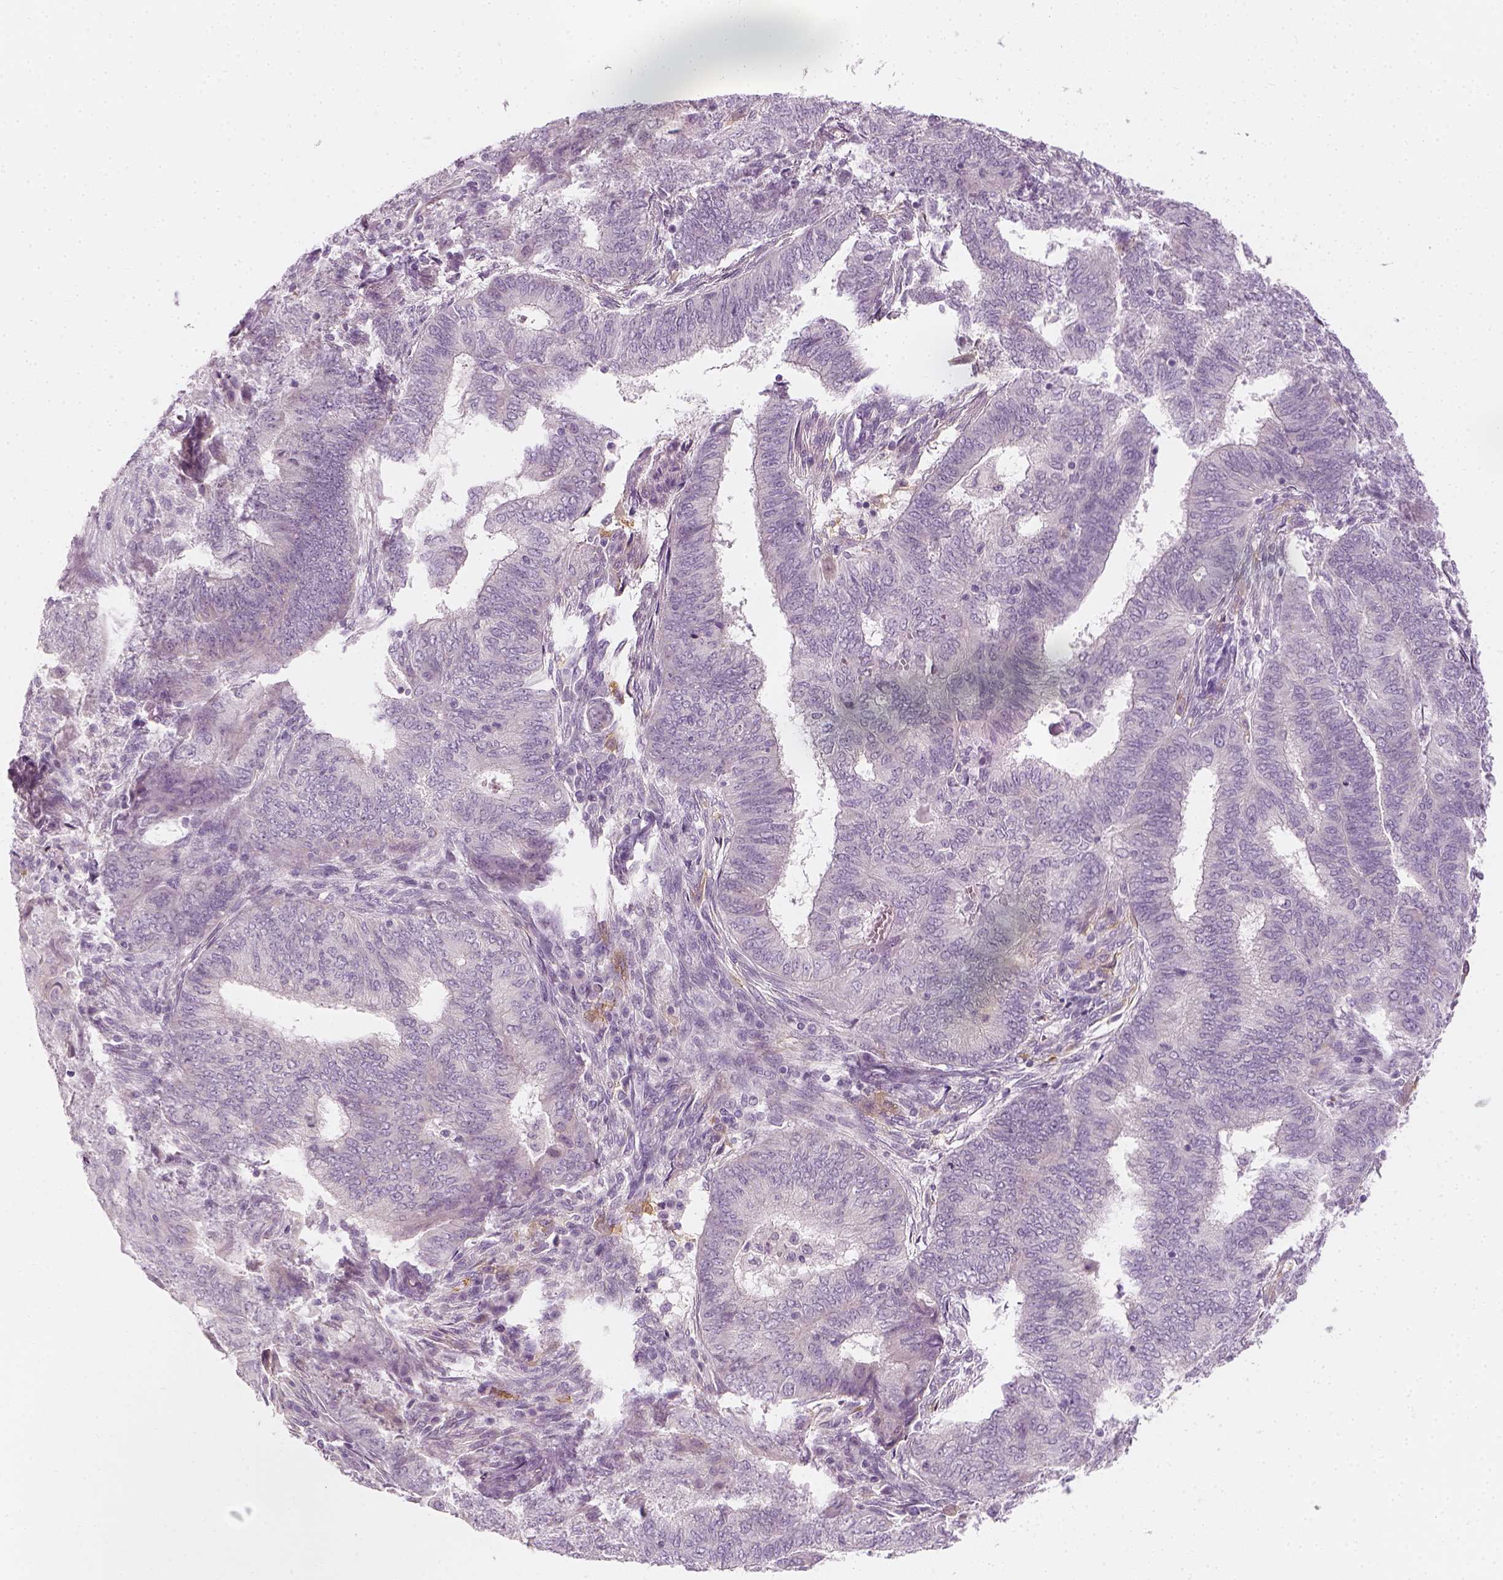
{"staining": {"intensity": "negative", "quantity": "none", "location": "none"}, "tissue": "endometrial cancer", "cell_type": "Tumor cells", "image_type": "cancer", "snomed": [{"axis": "morphology", "description": "Adenocarcinoma, NOS"}, {"axis": "topography", "description": "Endometrium"}], "caption": "Immunohistochemical staining of adenocarcinoma (endometrial) reveals no significant staining in tumor cells.", "gene": "PRAME", "patient": {"sex": "female", "age": 62}}